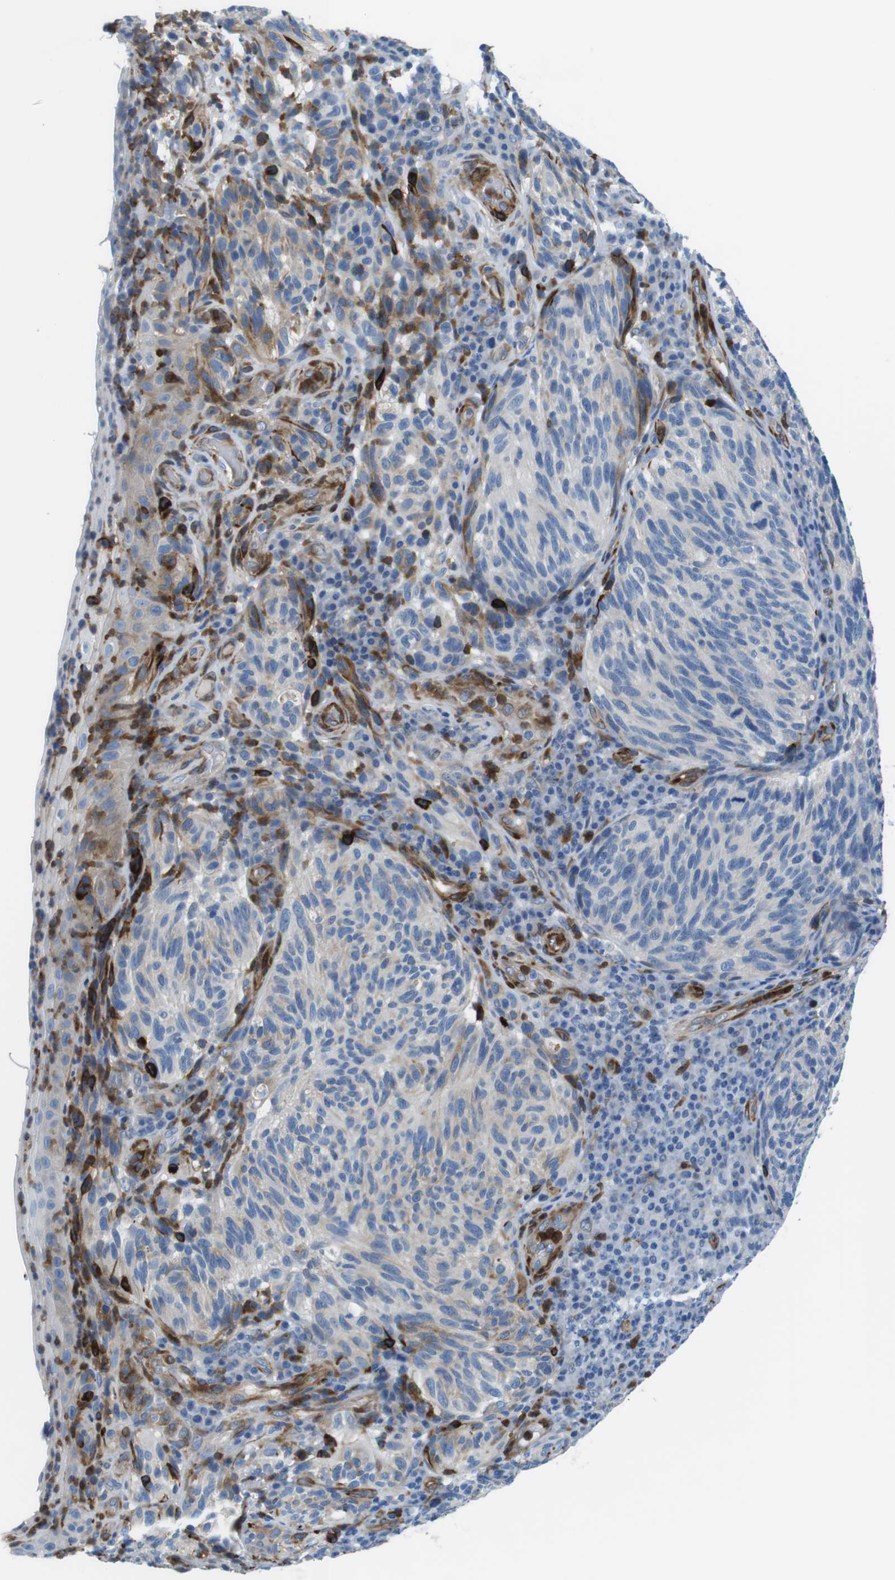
{"staining": {"intensity": "strong", "quantity": "<25%", "location": "cytoplasmic/membranous"}, "tissue": "melanoma", "cell_type": "Tumor cells", "image_type": "cancer", "snomed": [{"axis": "morphology", "description": "Malignant melanoma, NOS"}, {"axis": "topography", "description": "Skin"}], "caption": "Protein staining reveals strong cytoplasmic/membranous expression in approximately <25% of tumor cells in malignant melanoma. (brown staining indicates protein expression, while blue staining denotes nuclei).", "gene": "EMP2", "patient": {"sex": "female", "age": 73}}